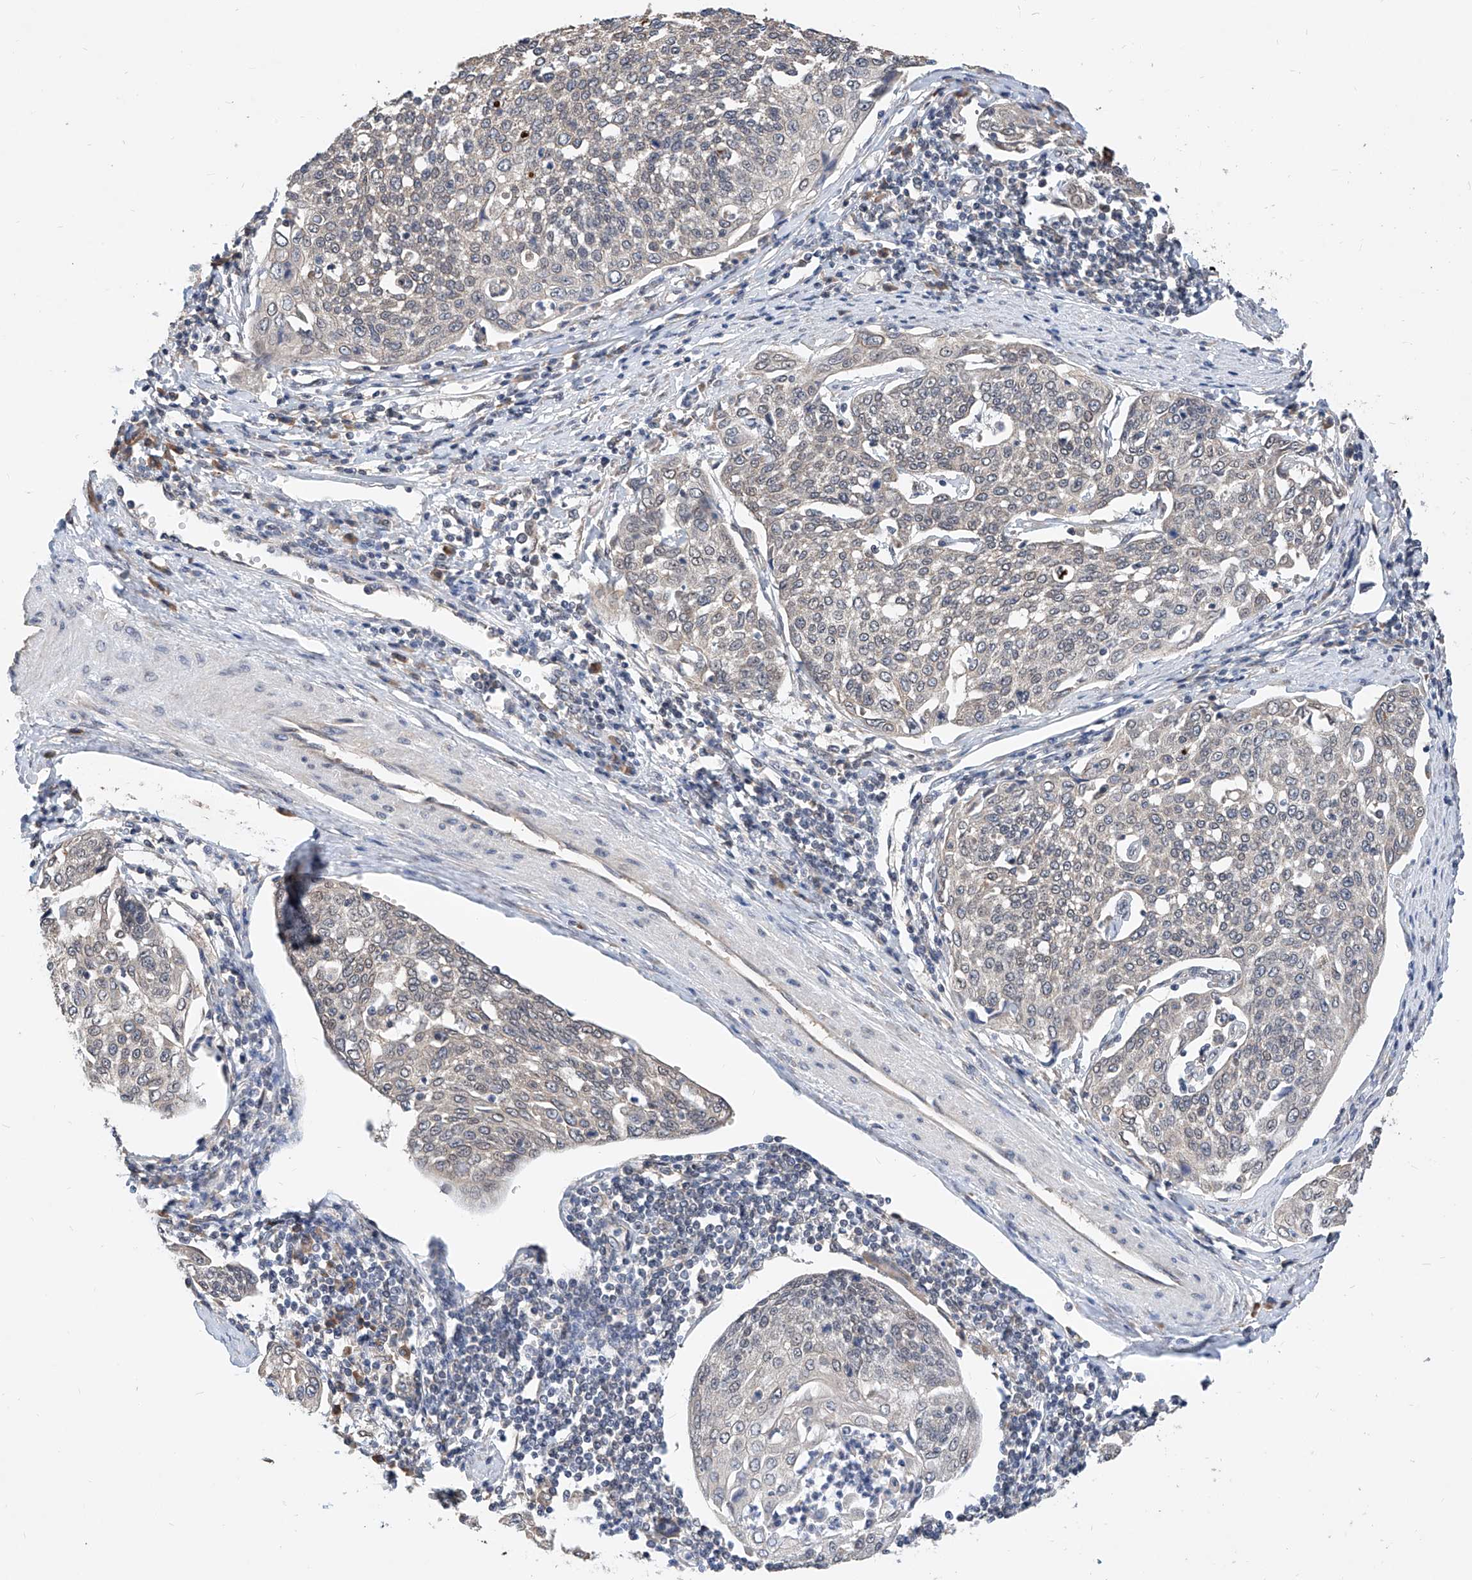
{"staining": {"intensity": "weak", "quantity": "25%-75%", "location": "nuclear"}, "tissue": "cervical cancer", "cell_type": "Tumor cells", "image_type": "cancer", "snomed": [{"axis": "morphology", "description": "Squamous cell carcinoma, NOS"}, {"axis": "topography", "description": "Cervix"}], "caption": "This image exhibits immunohistochemistry staining of cervical cancer (squamous cell carcinoma), with low weak nuclear staining in approximately 25%-75% of tumor cells.", "gene": "CARMIL3", "patient": {"sex": "female", "age": 34}}